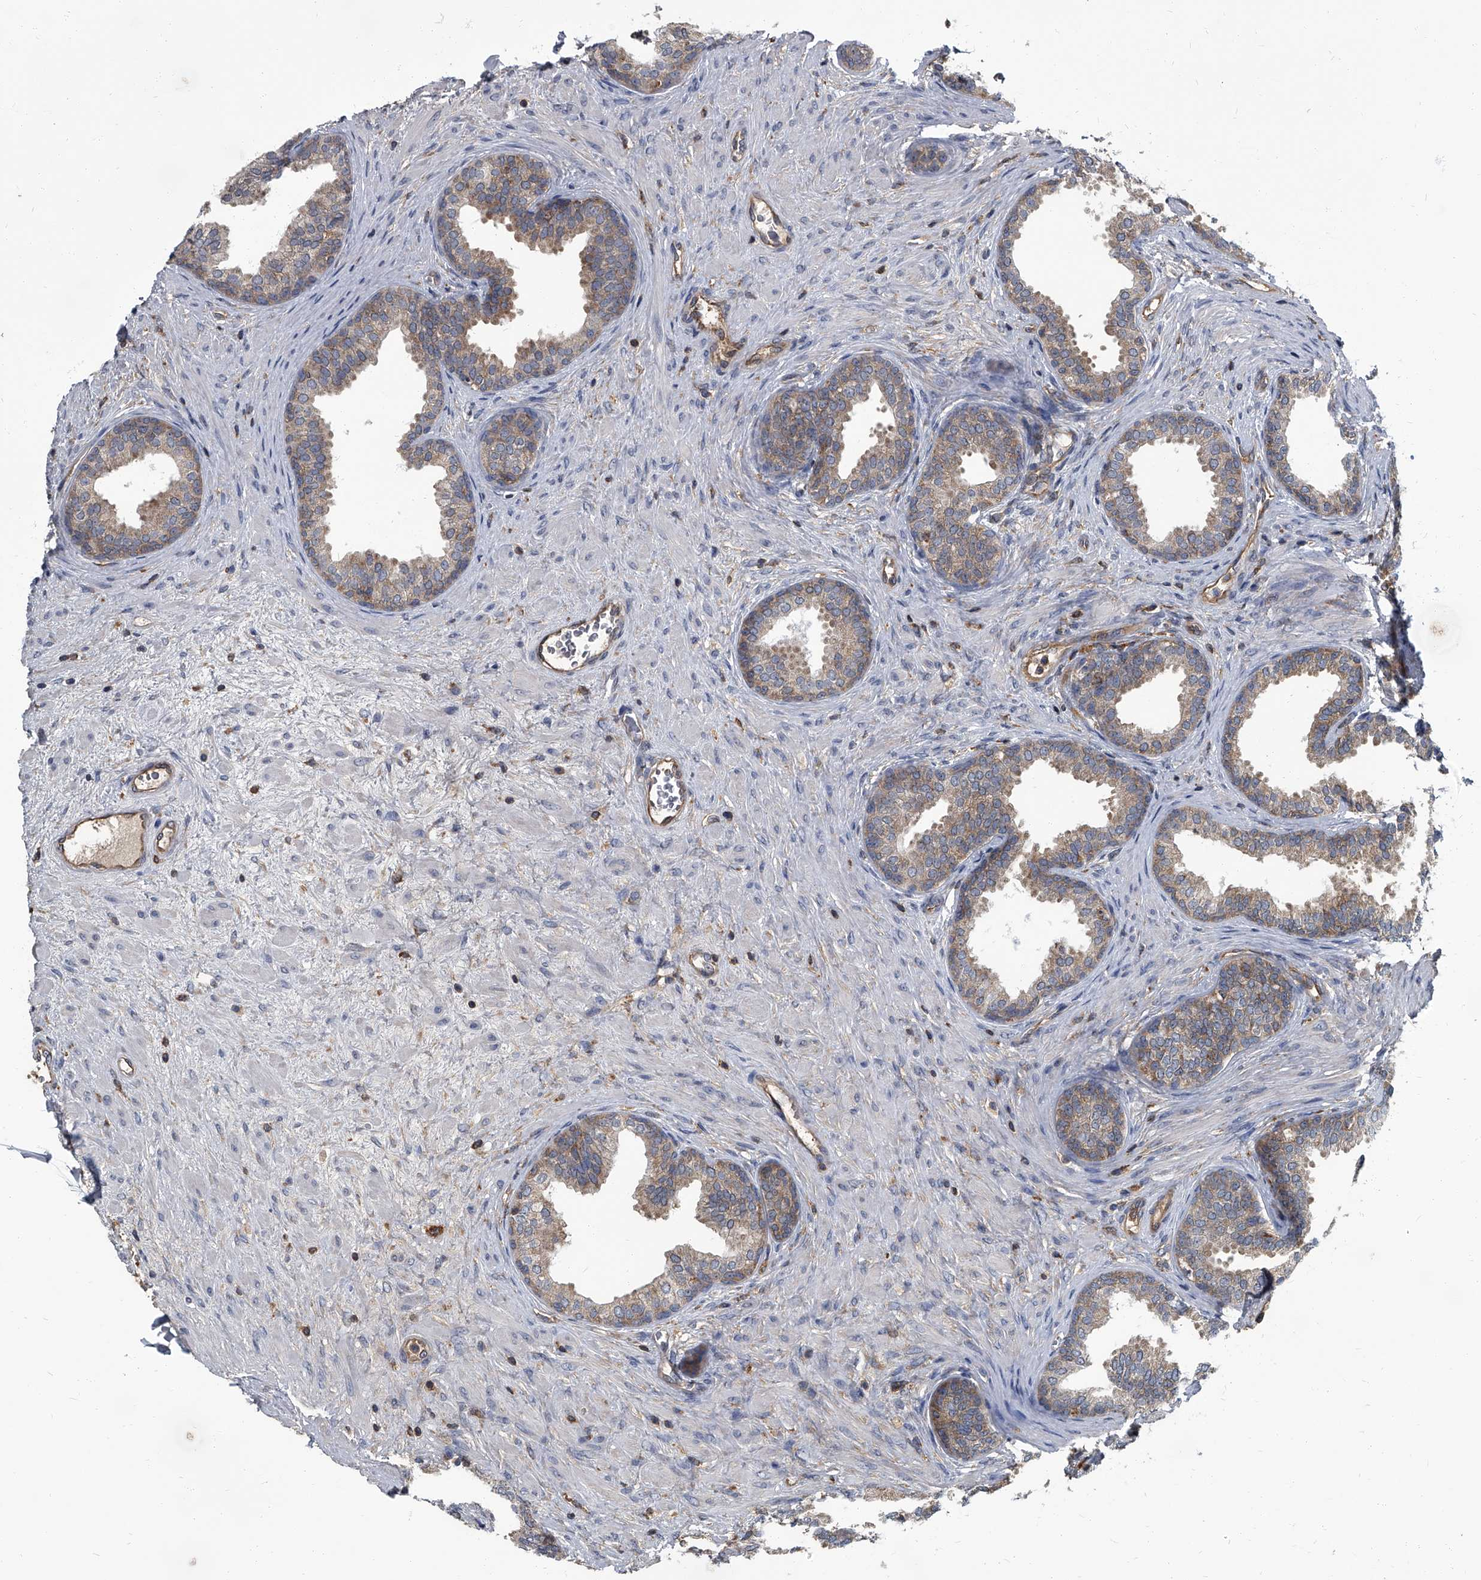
{"staining": {"intensity": "moderate", "quantity": "25%-75%", "location": "cytoplasmic/membranous"}, "tissue": "prostate", "cell_type": "Glandular cells", "image_type": "normal", "snomed": [{"axis": "morphology", "description": "Normal tissue, NOS"}, {"axis": "topography", "description": "Prostate"}], "caption": "Glandular cells demonstrate medium levels of moderate cytoplasmic/membranous staining in approximately 25%-75% of cells in unremarkable prostate.", "gene": "CDV3", "patient": {"sex": "male", "age": 76}}